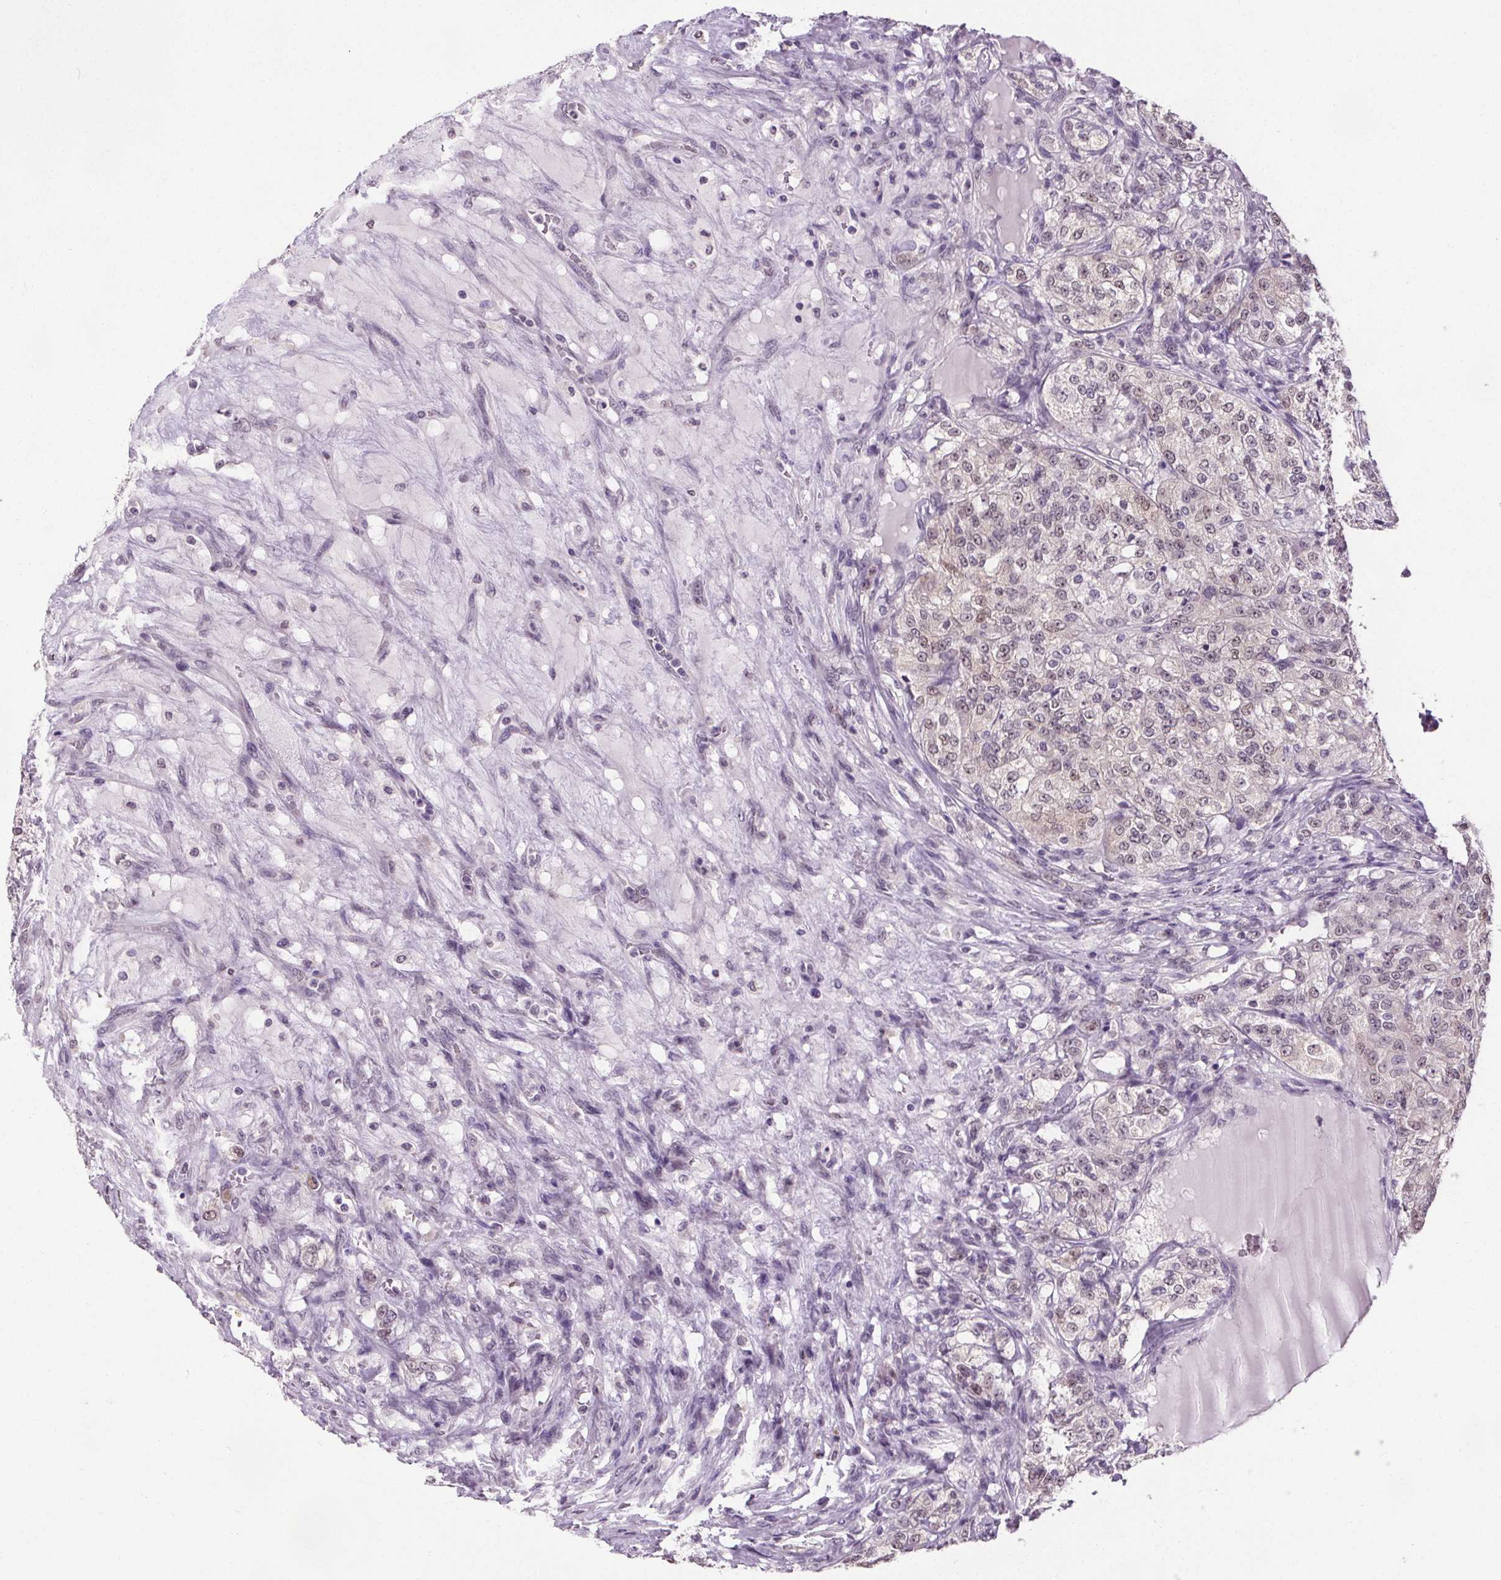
{"staining": {"intensity": "weak", "quantity": "<25%", "location": "cytoplasmic/membranous,nuclear"}, "tissue": "renal cancer", "cell_type": "Tumor cells", "image_type": "cancer", "snomed": [{"axis": "morphology", "description": "Adenocarcinoma, NOS"}, {"axis": "topography", "description": "Kidney"}], "caption": "The micrograph displays no staining of tumor cells in renal adenocarcinoma.", "gene": "SLC2A9", "patient": {"sex": "female", "age": 63}}